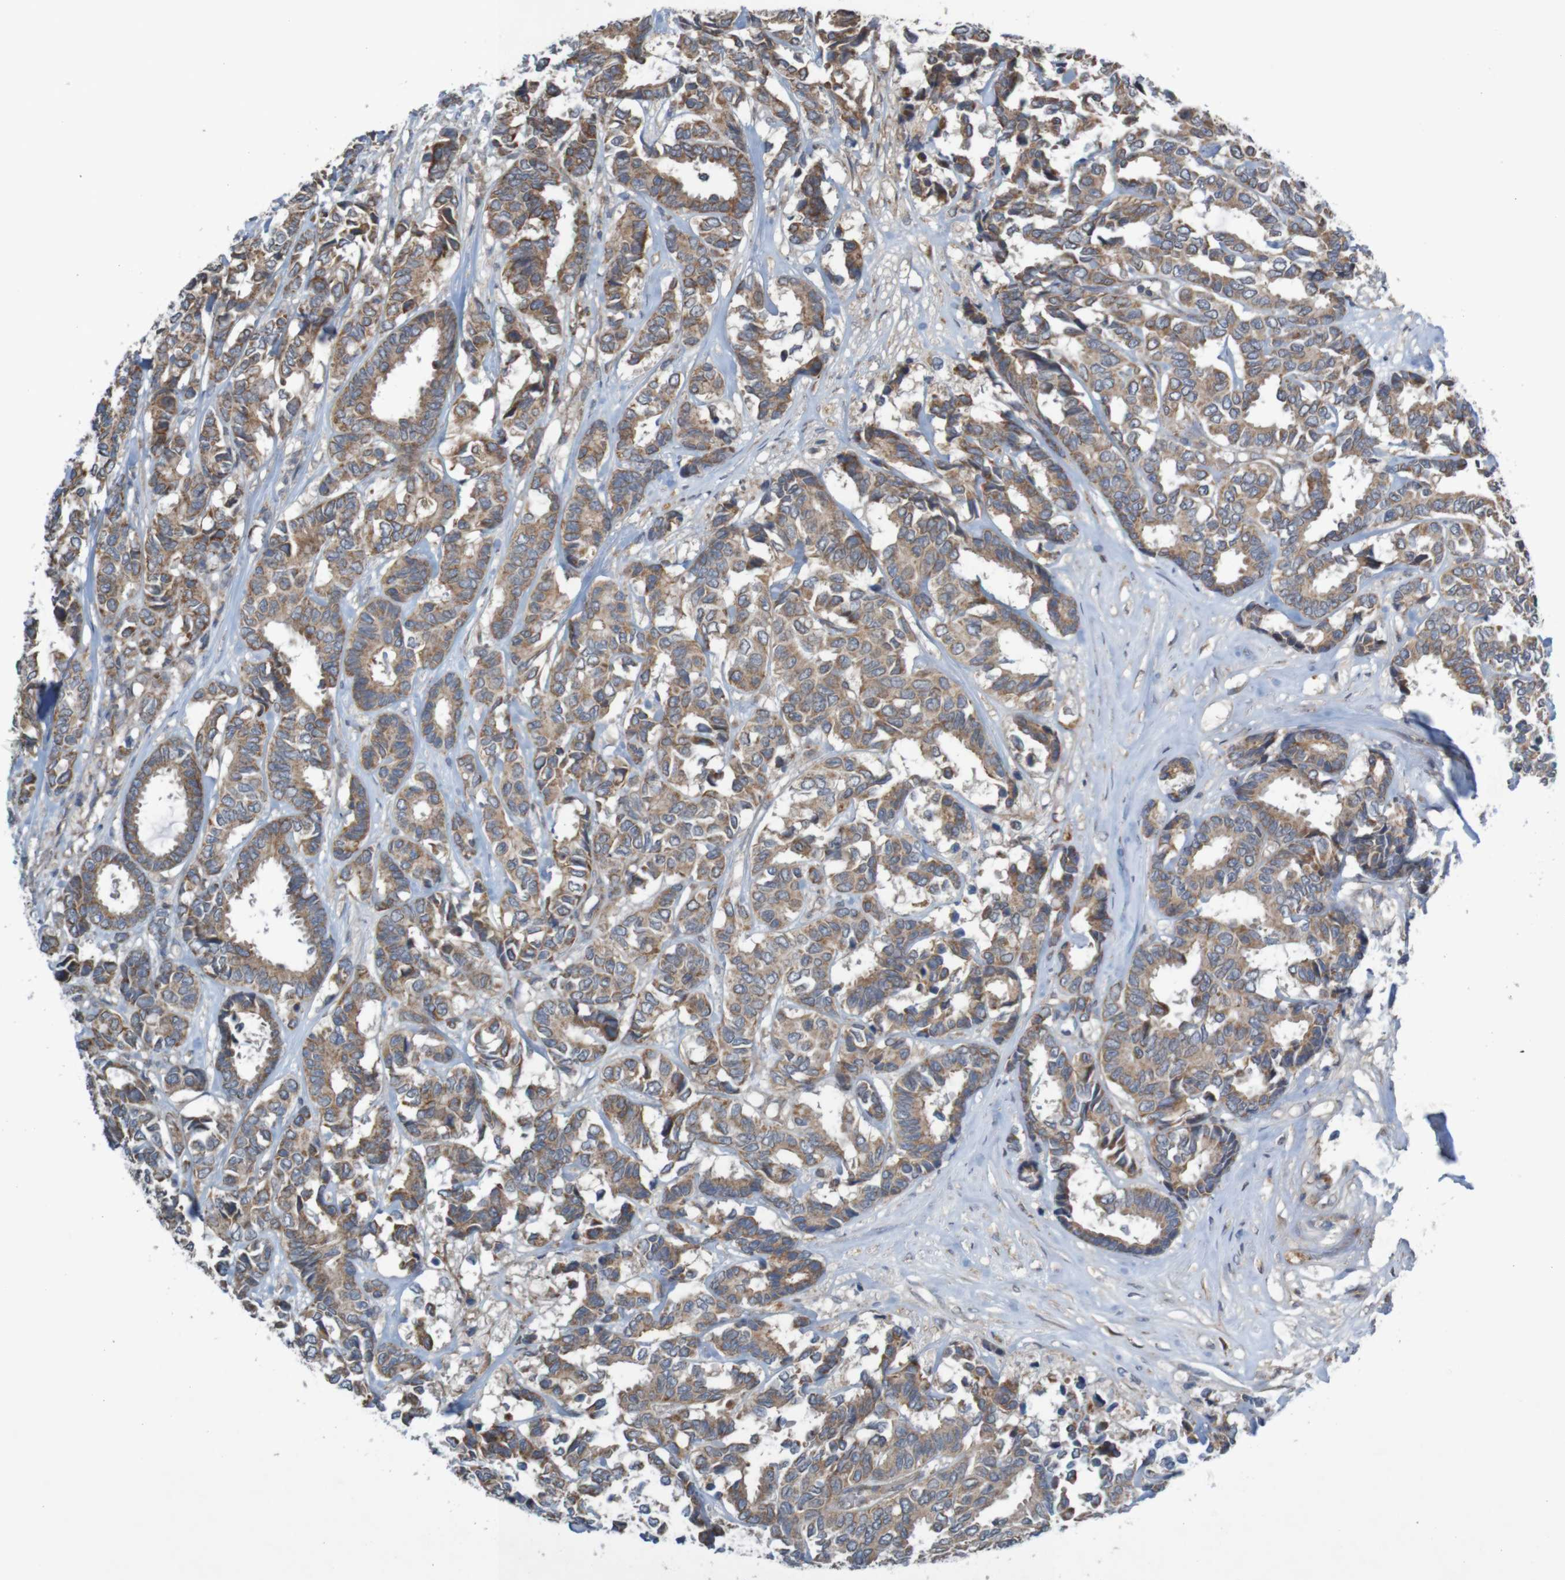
{"staining": {"intensity": "moderate", "quantity": ">75%", "location": "cytoplasmic/membranous"}, "tissue": "breast cancer", "cell_type": "Tumor cells", "image_type": "cancer", "snomed": [{"axis": "morphology", "description": "Duct carcinoma"}, {"axis": "topography", "description": "Breast"}], "caption": "Breast cancer stained with DAB (3,3'-diaminobenzidine) IHC exhibits medium levels of moderate cytoplasmic/membranous expression in approximately >75% of tumor cells. (Stains: DAB in brown, nuclei in blue, Microscopy: brightfield microscopy at high magnification).", "gene": "B3GAT2", "patient": {"sex": "female", "age": 87}}